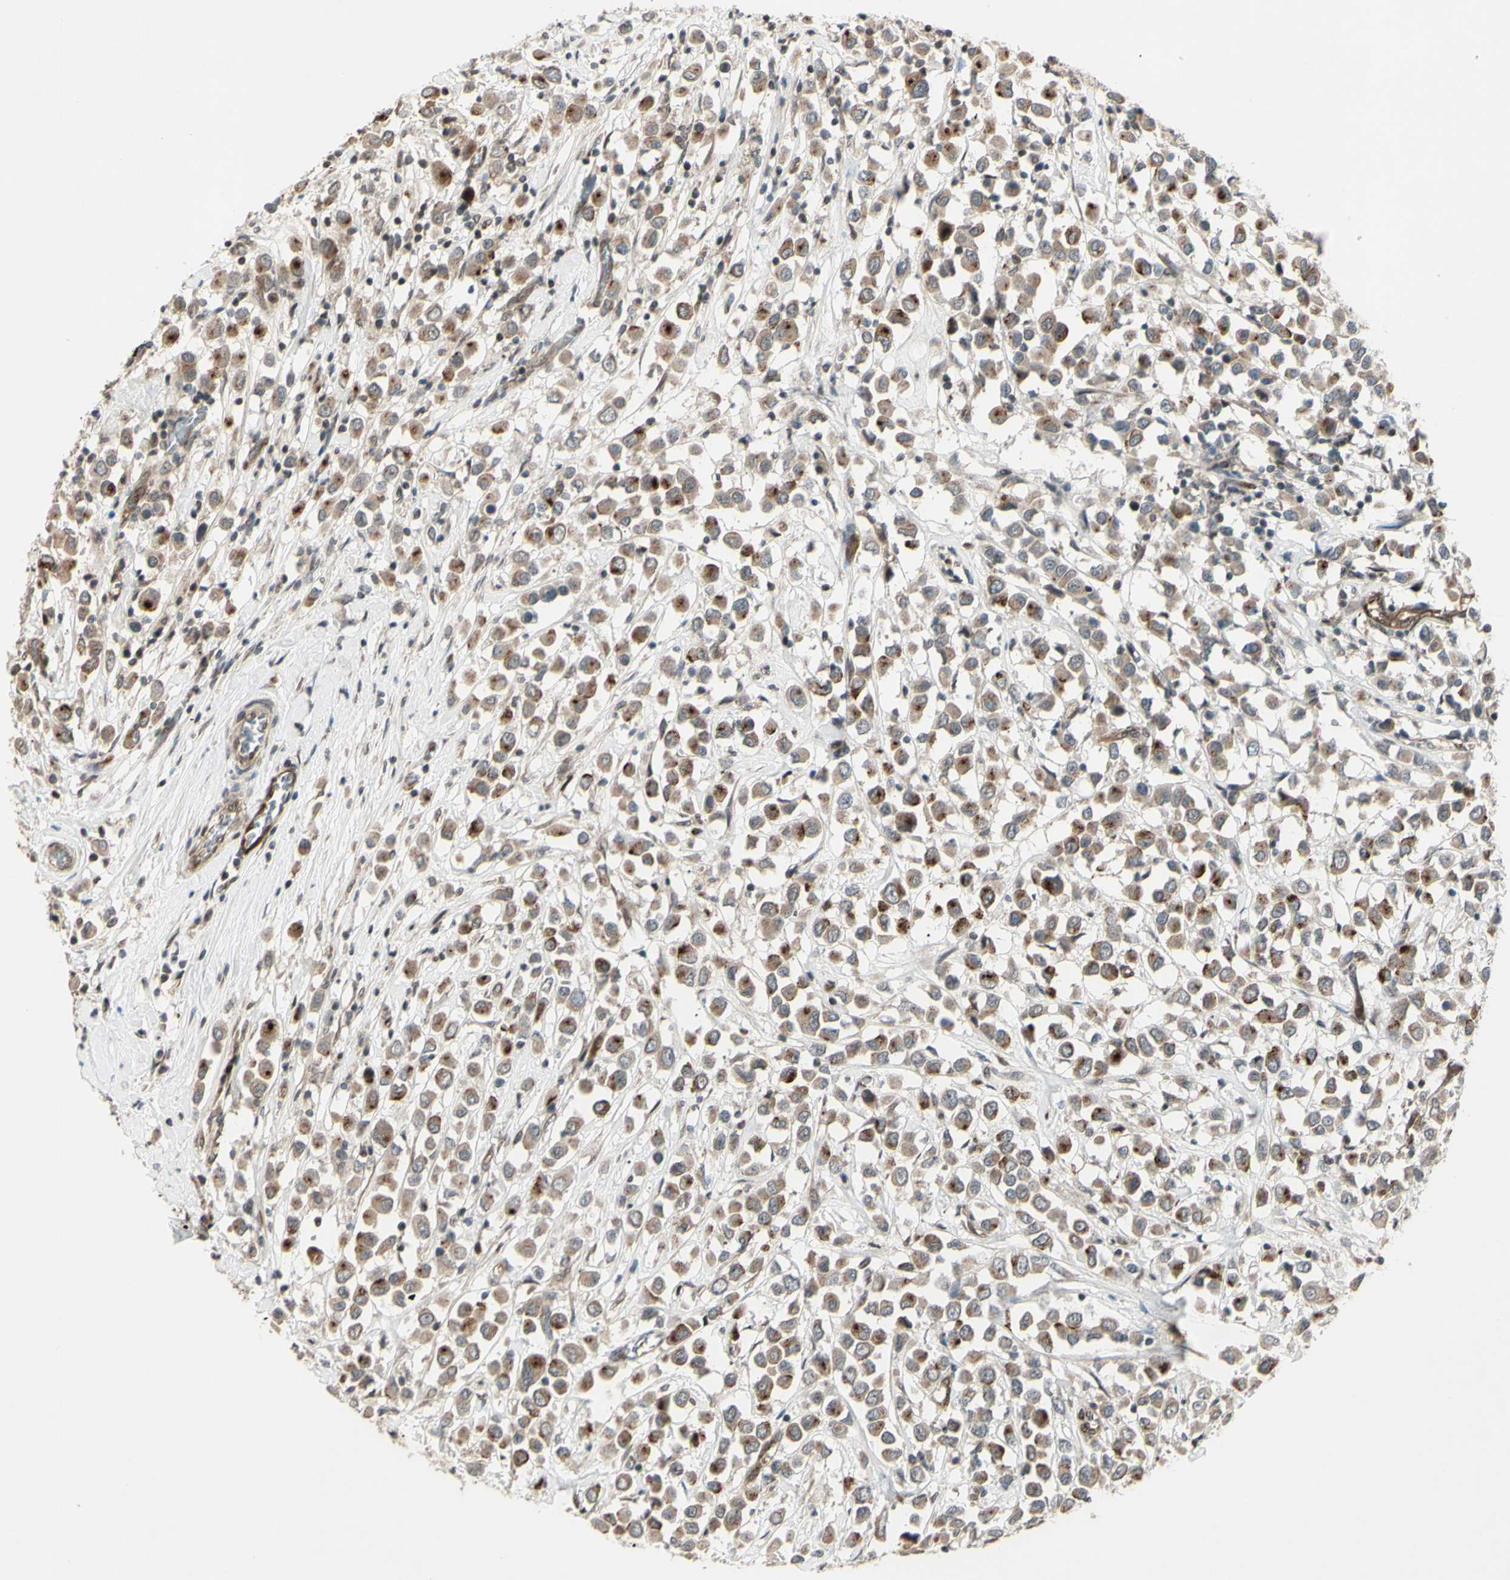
{"staining": {"intensity": "moderate", "quantity": ">75%", "location": "cytoplasmic/membranous"}, "tissue": "breast cancer", "cell_type": "Tumor cells", "image_type": "cancer", "snomed": [{"axis": "morphology", "description": "Duct carcinoma"}, {"axis": "topography", "description": "Breast"}], "caption": "An immunohistochemistry photomicrograph of neoplastic tissue is shown. Protein staining in brown shows moderate cytoplasmic/membranous positivity in breast cancer within tumor cells.", "gene": "MLF2", "patient": {"sex": "female", "age": 61}}